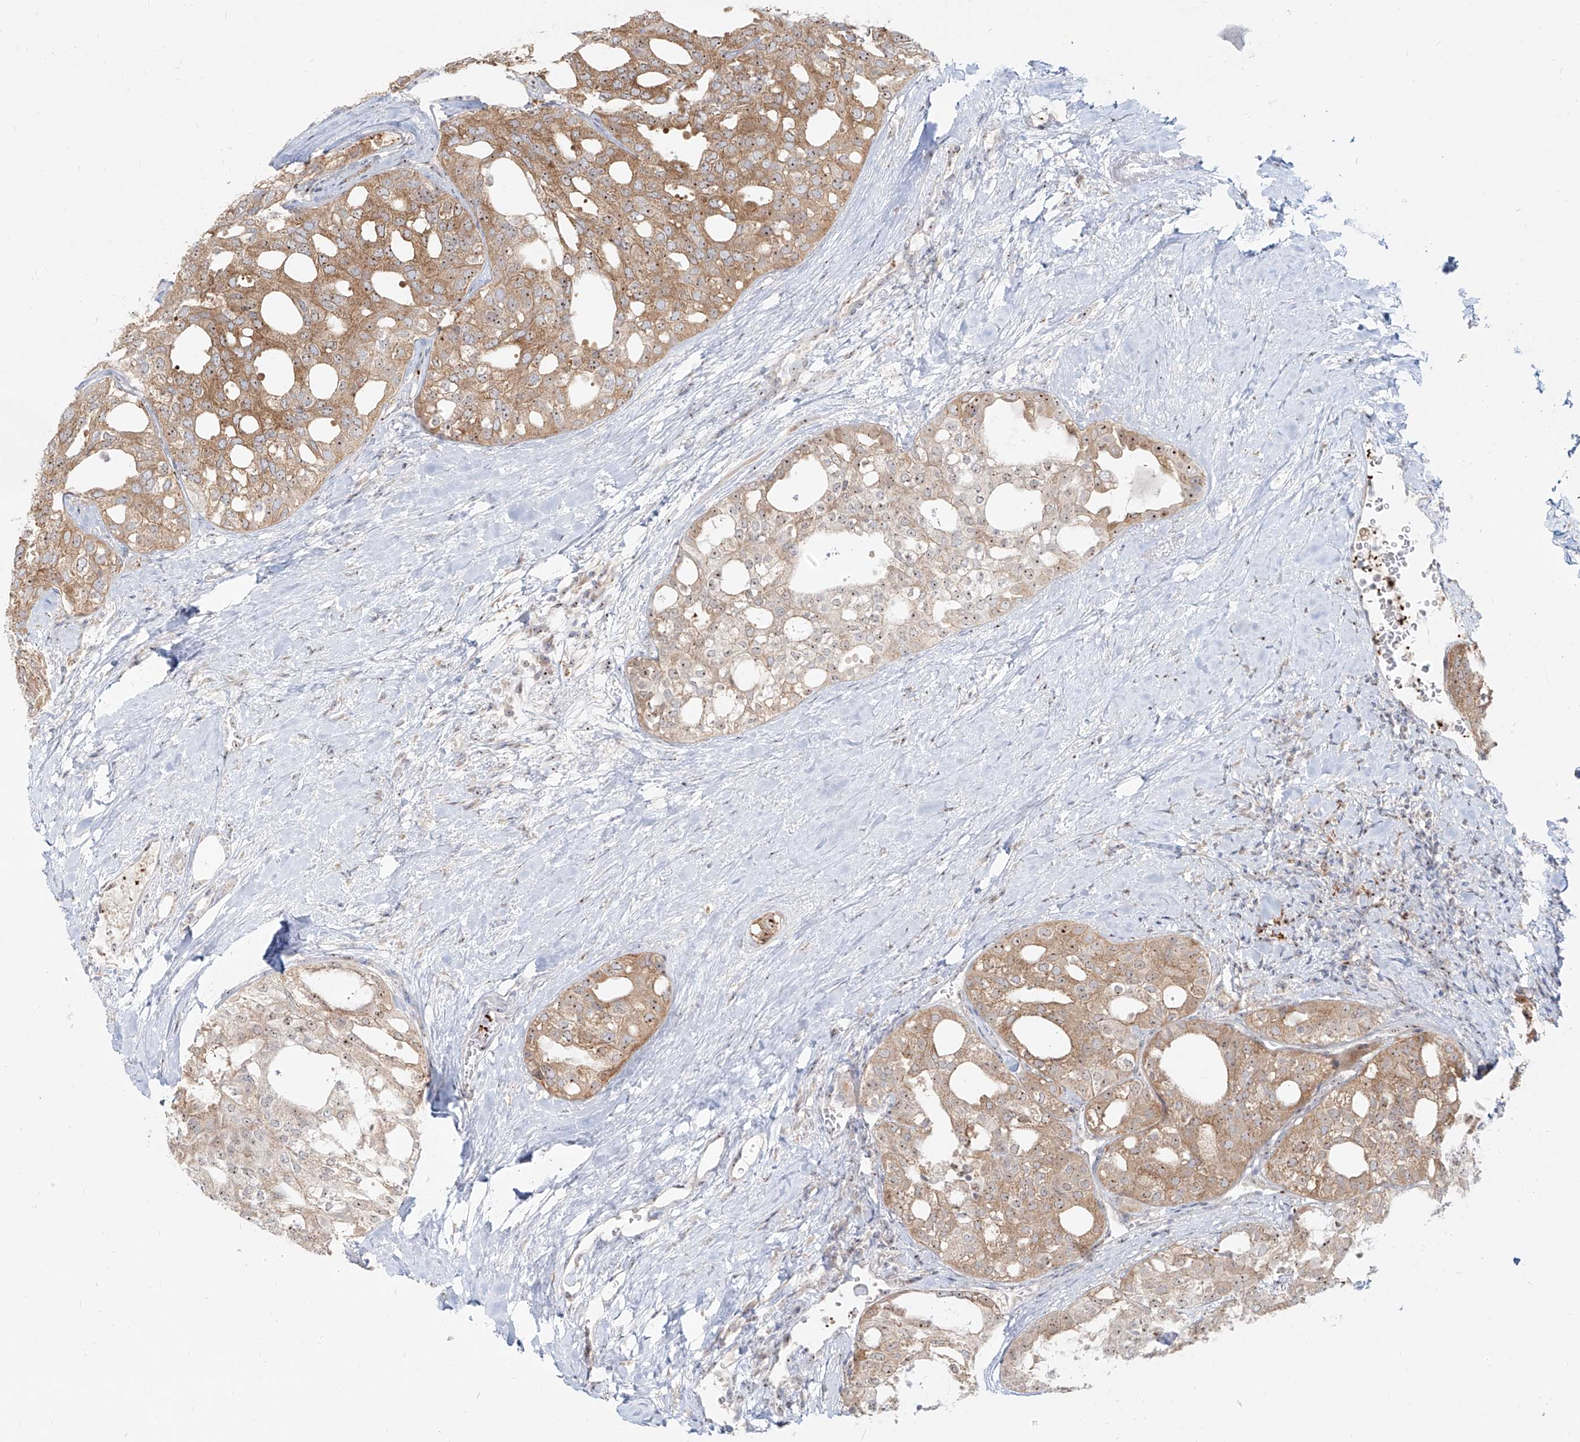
{"staining": {"intensity": "moderate", "quantity": "25%-75%", "location": "cytoplasmic/membranous,nuclear"}, "tissue": "thyroid cancer", "cell_type": "Tumor cells", "image_type": "cancer", "snomed": [{"axis": "morphology", "description": "Follicular adenoma carcinoma, NOS"}, {"axis": "topography", "description": "Thyroid gland"}], "caption": "Immunohistochemistry (DAB) staining of thyroid follicular adenoma carcinoma shows moderate cytoplasmic/membranous and nuclear protein staining in about 25%-75% of tumor cells. The staining is performed using DAB brown chromogen to label protein expression. The nuclei are counter-stained blue using hematoxylin.", "gene": "BYSL", "patient": {"sex": "male", "age": 75}}